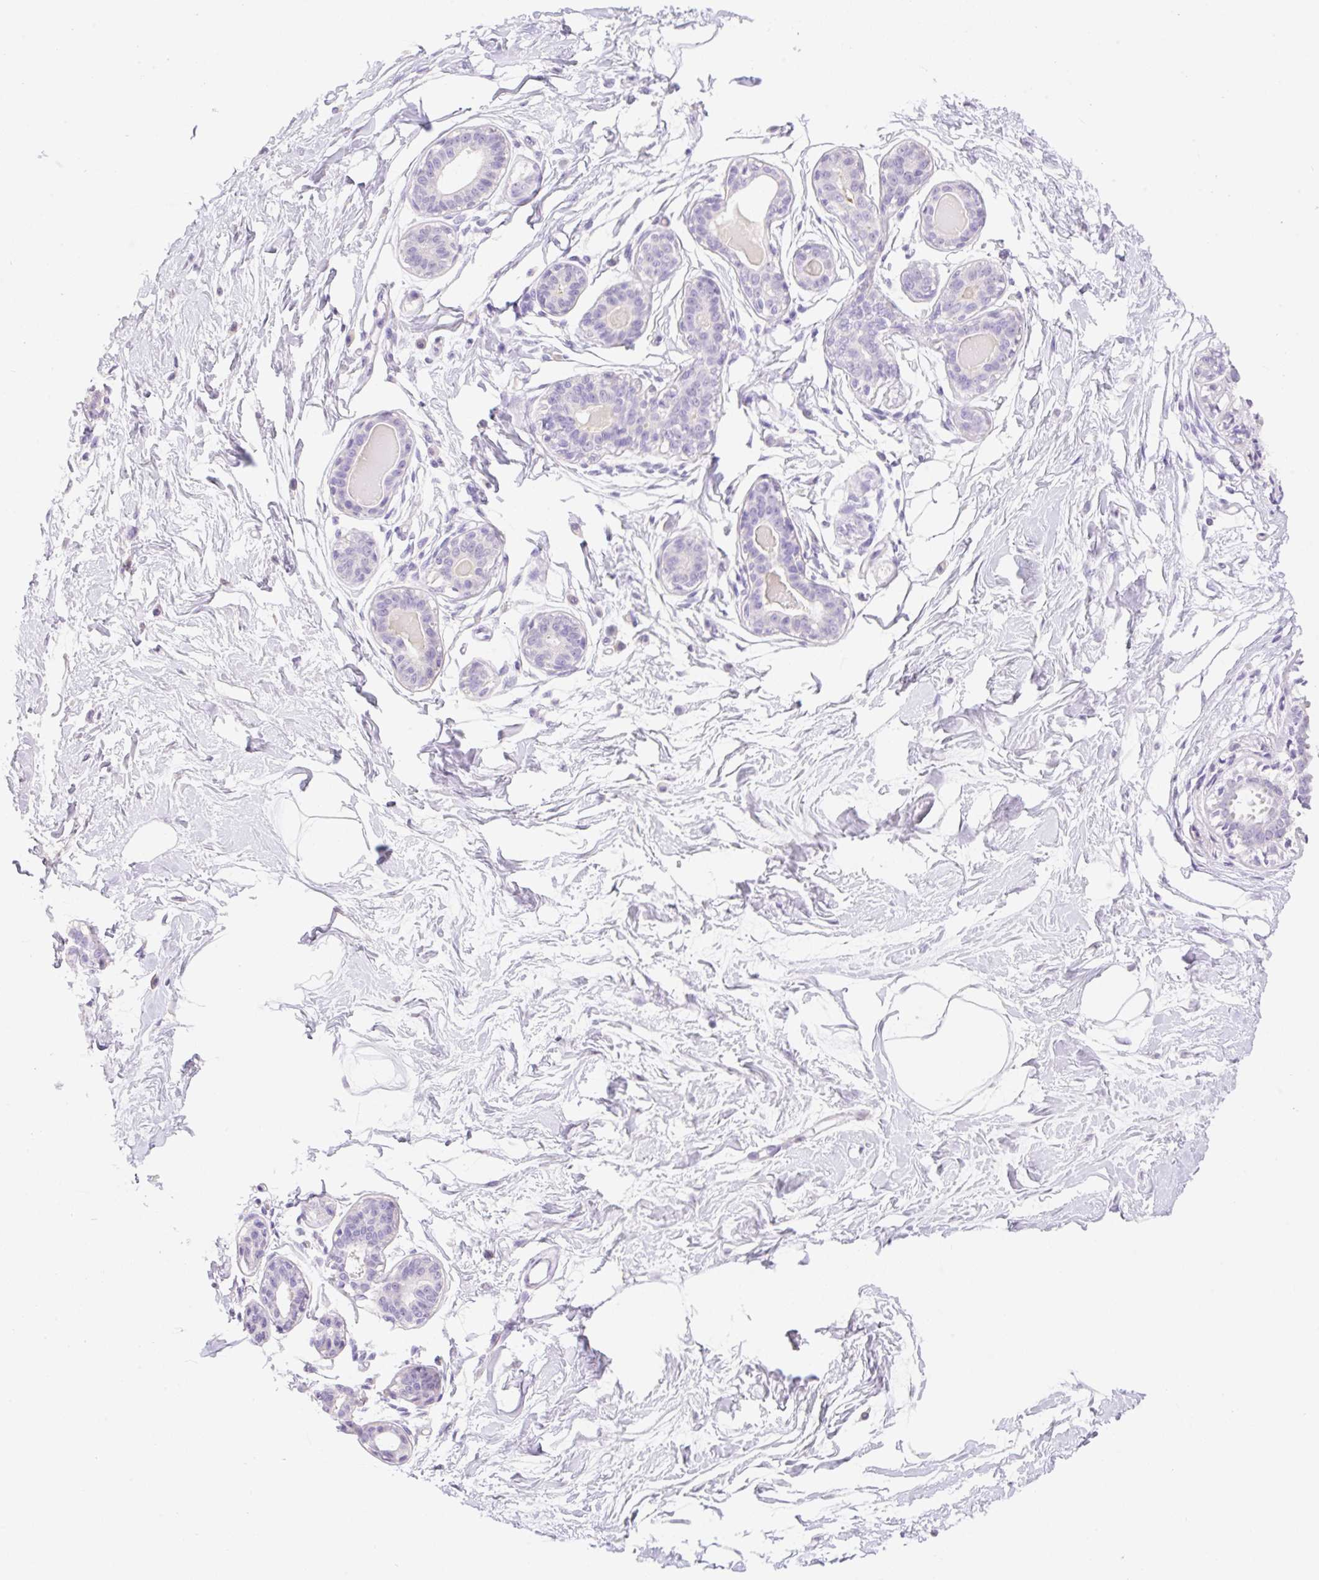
{"staining": {"intensity": "negative", "quantity": "none", "location": "none"}, "tissue": "breast", "cell_type": "Adipocytes", "image_type": "normal", "snomed": [{"axis": "morphology", "description": "Normal tissue, NOS"}, {"axis": "topography", "description": "Breast"}], "caption": "Immunohistochemistry (IHC) micrograph of normal breast: human breast stained with DAB (3,3'-diaminobenzidine) shows no significant protein expression in adipocytes. (Brightfield microscopy of DAB immunohistochemistry (IHC) at high magnification).", "gene": "HCRTR2", "patient": {"sex": "female", "age": 45}}